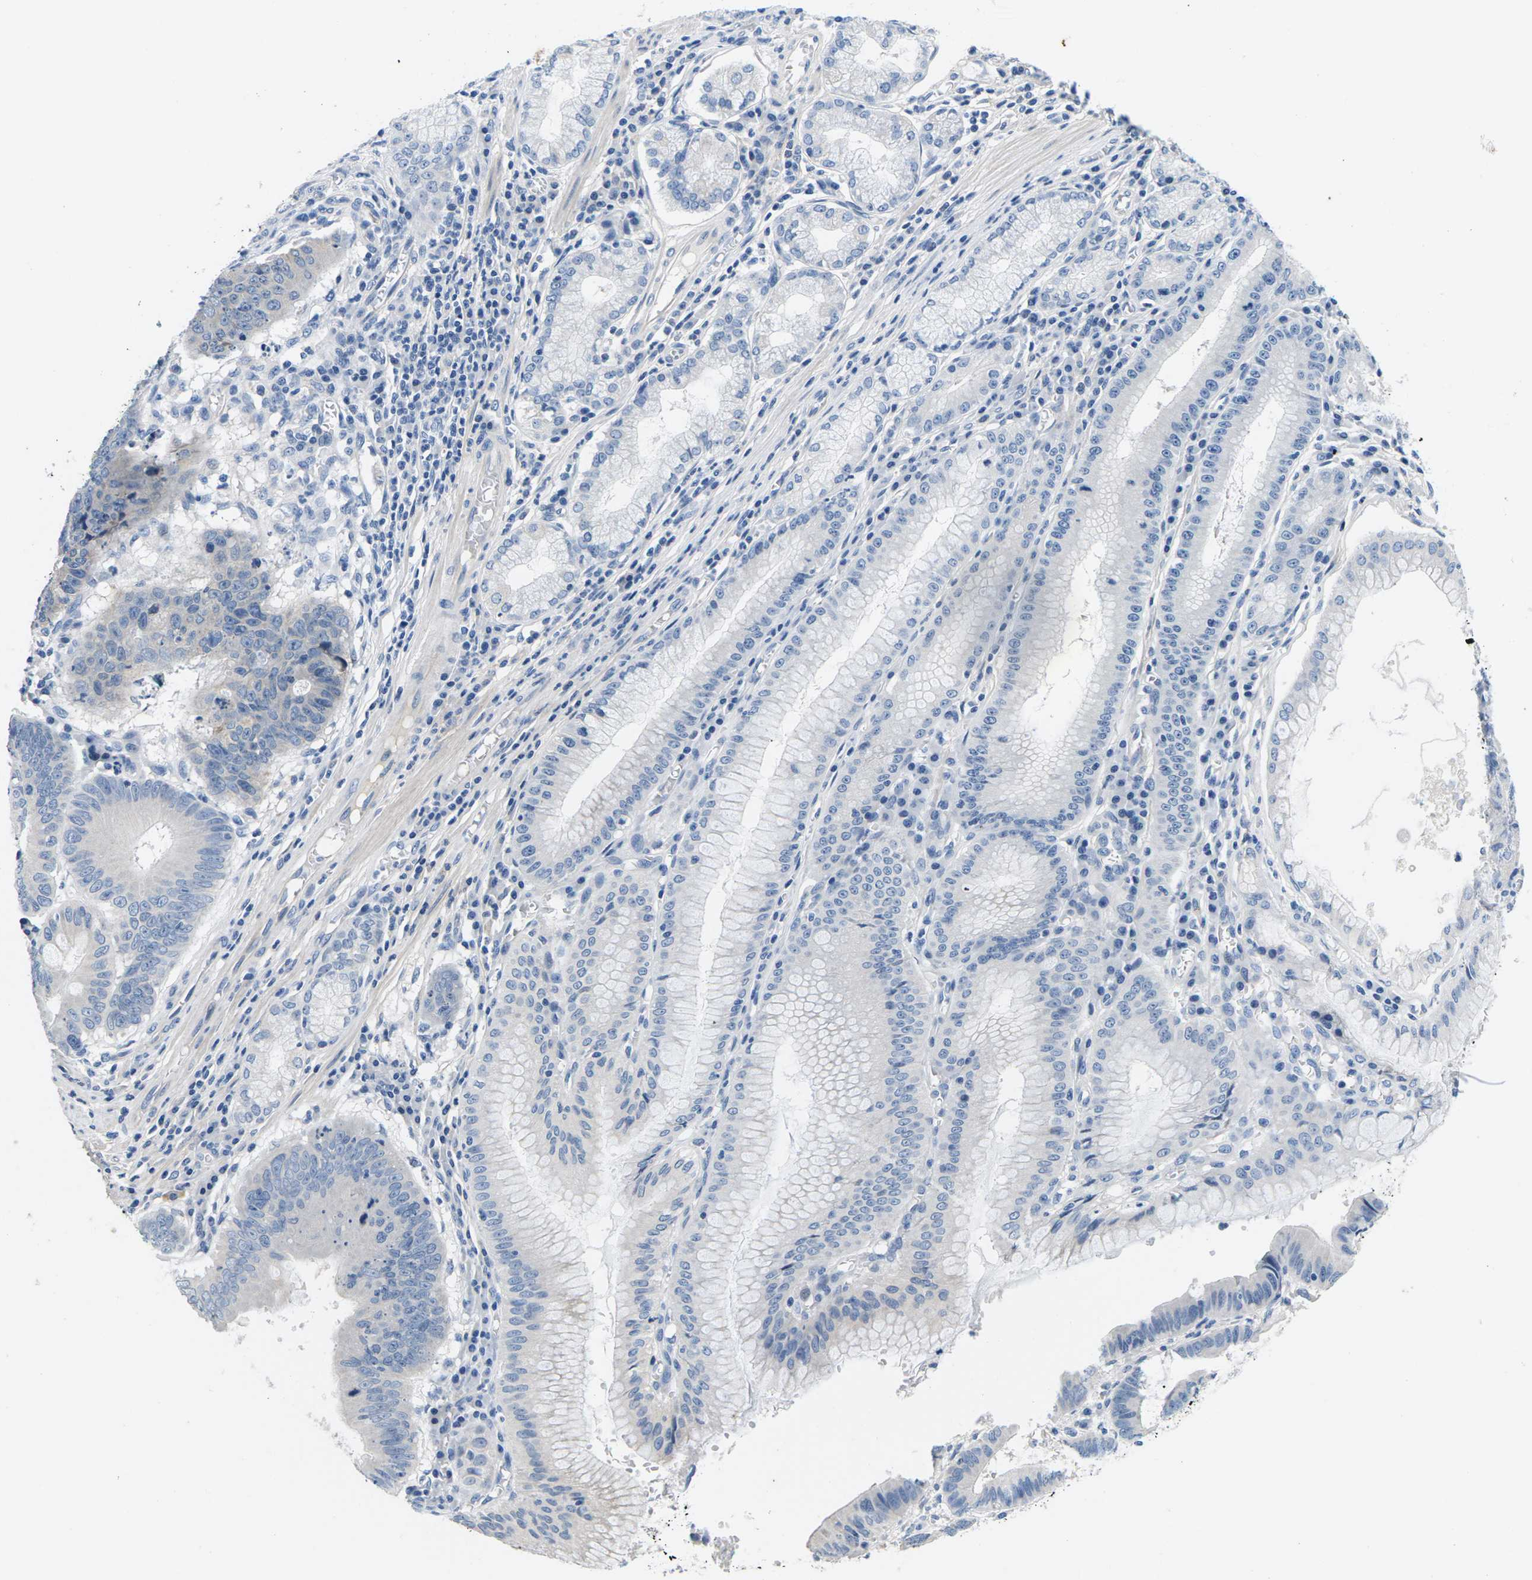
{"staining": {"intensity": "negative", "quantity": "none", "location": "none"}, "tissue": "stomach cancer", "cell_type": "Tumor cells", "image_type": "cancer", "snomed": [{"axis": "morphology", "description": "Adenocarcinoma, NOS"}, {"axis": "topography", "description": "Stomach"}], "caption": "Stomach cancer (adenocarcinoma) was stained to show a protein in brown. There is no significant expression in tumor cells.", "gene": "TSPAN2", "patient": {"sex": "male", "age": 59}}